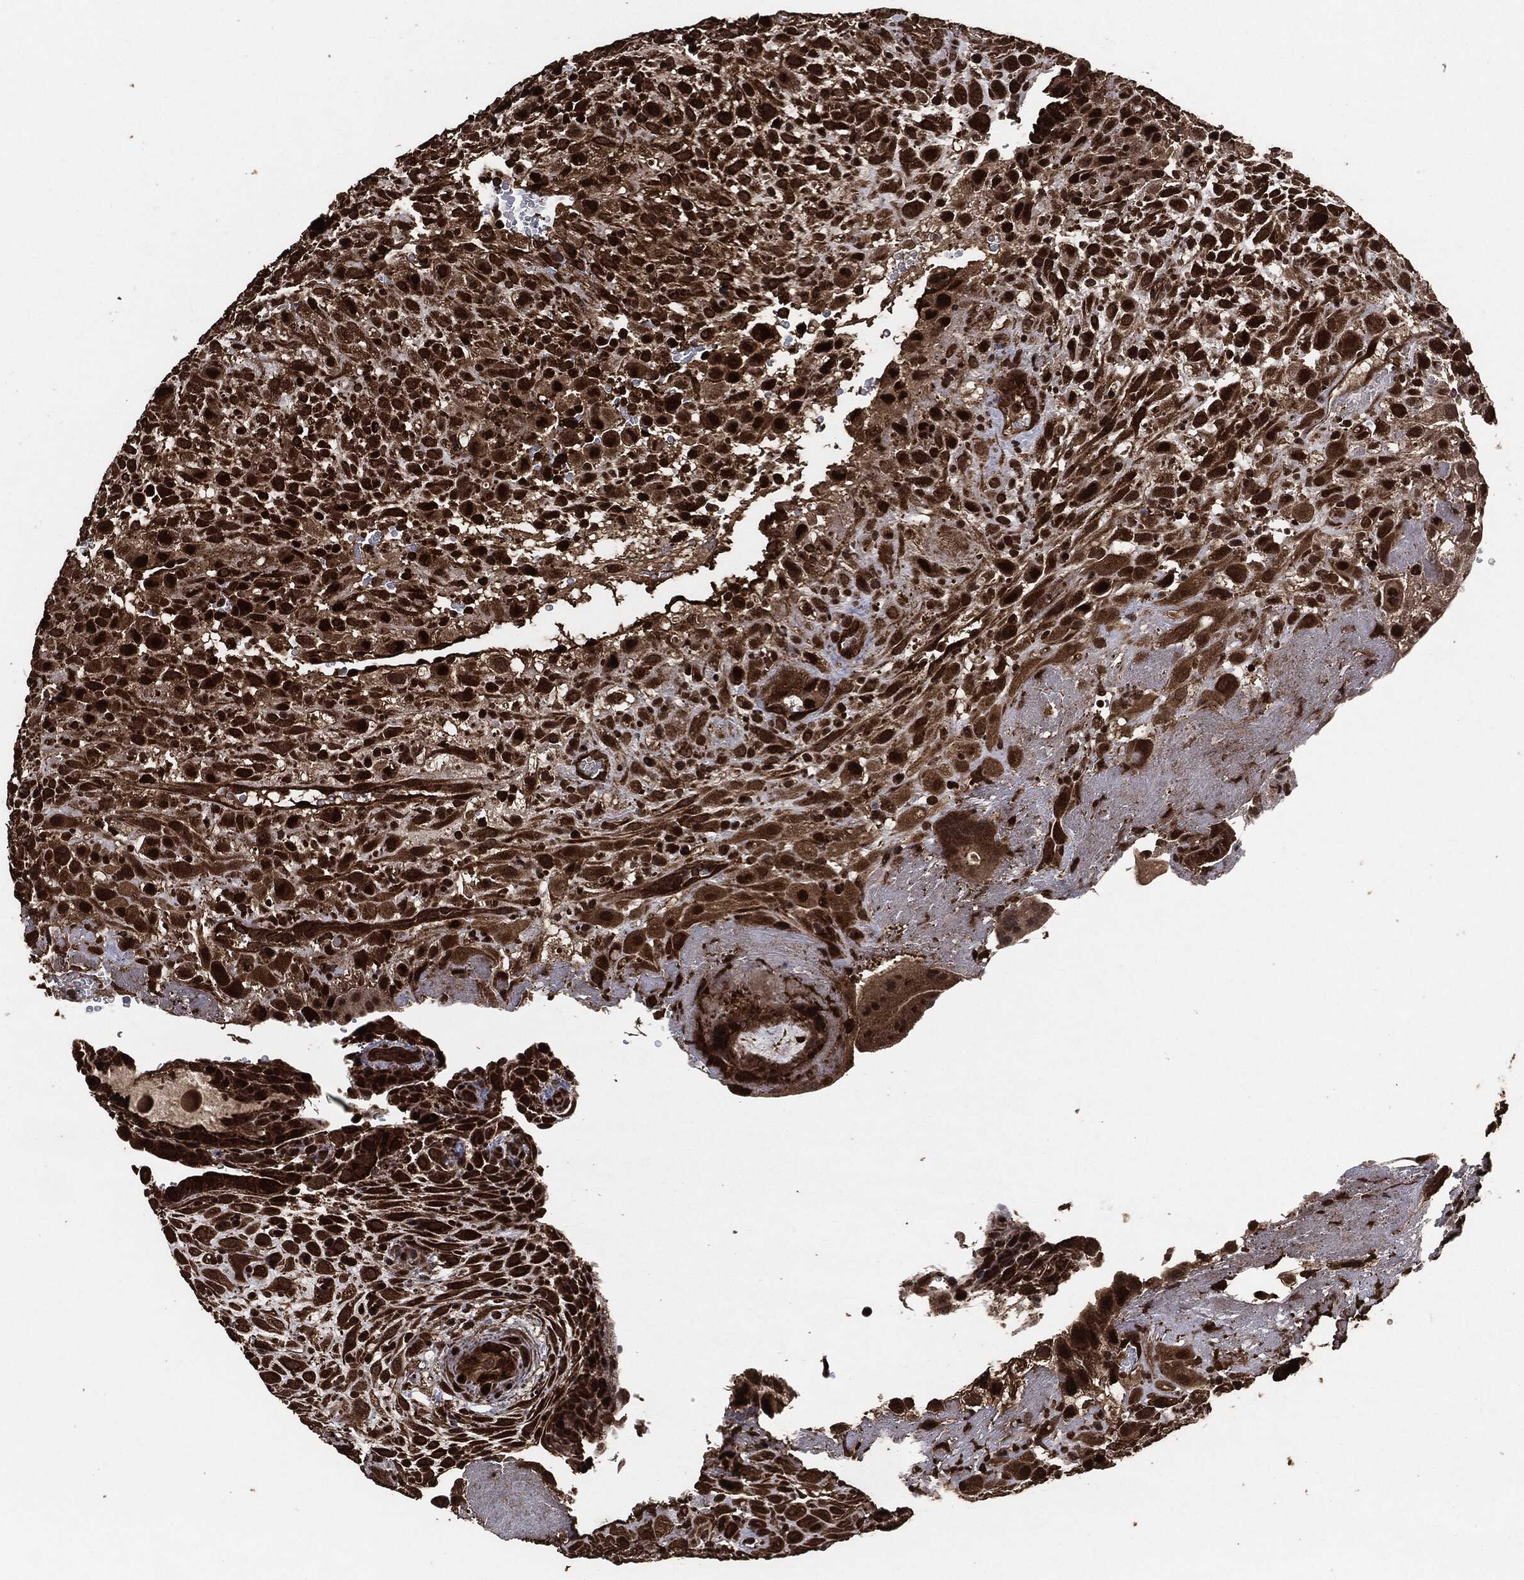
{"staining": {"intensity": "strong", "quantity": ">75%", "location": "cytoplasmic/membranous,nuclear"}, "tissue": "placenta", "cell_type": "Decidual cells", "image_type": "normal", "snomed": [{"axis": "morphology", "description": "Normal tissue, NOS"}, {"axis": "topography", "description": "Placenta"}], "caption": "This is a photomicrograph of immunohistochemistry staining of benign placenta, which shows strong staining in the cytoplasmic/membranous,nuclear of decidual cells.", "gene": "EGFR", "patient": {"sex": "female", "age": 19}}